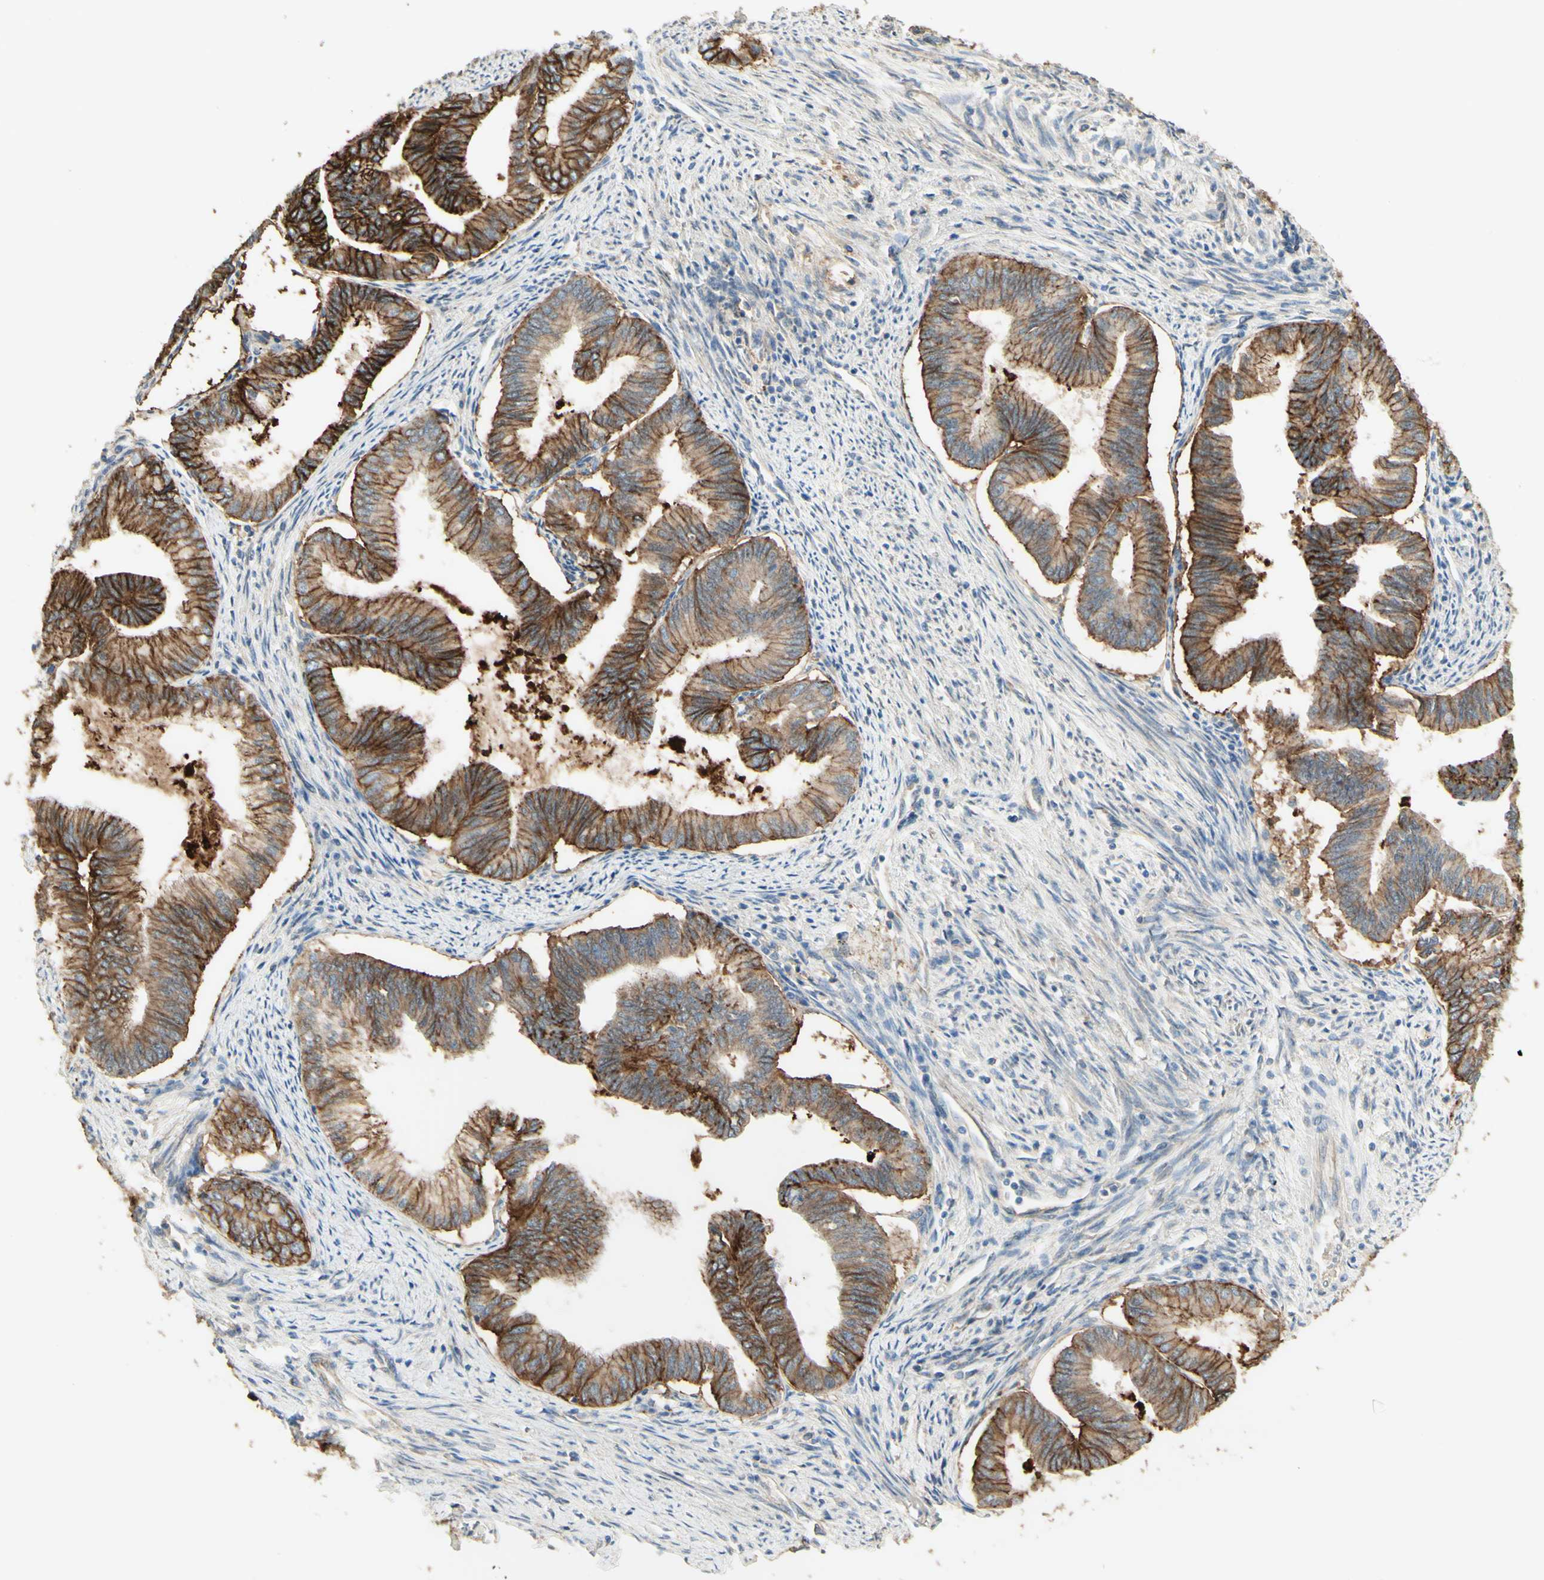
{"staining": {"intensity": "strong", "quantity": ">75%", "location": "cytoplasmic/membranous"}, "tissue": "endometrial cancer", "cell_type": "Tumor cells", "image_type": "cancer", "snomed": [{"axis": "morphology", "description": "Adenocarcinoma, NOS"}, {"axis": "topography", "description": "Endometrium"}], "caption": "A brown stain highlights strong cytoplasmic/membranous positivity of a protein in endometrial adenocarcinoma tumor cells.", "gene": "RNF149", "patient": {"sex": "female", "age": 86}}